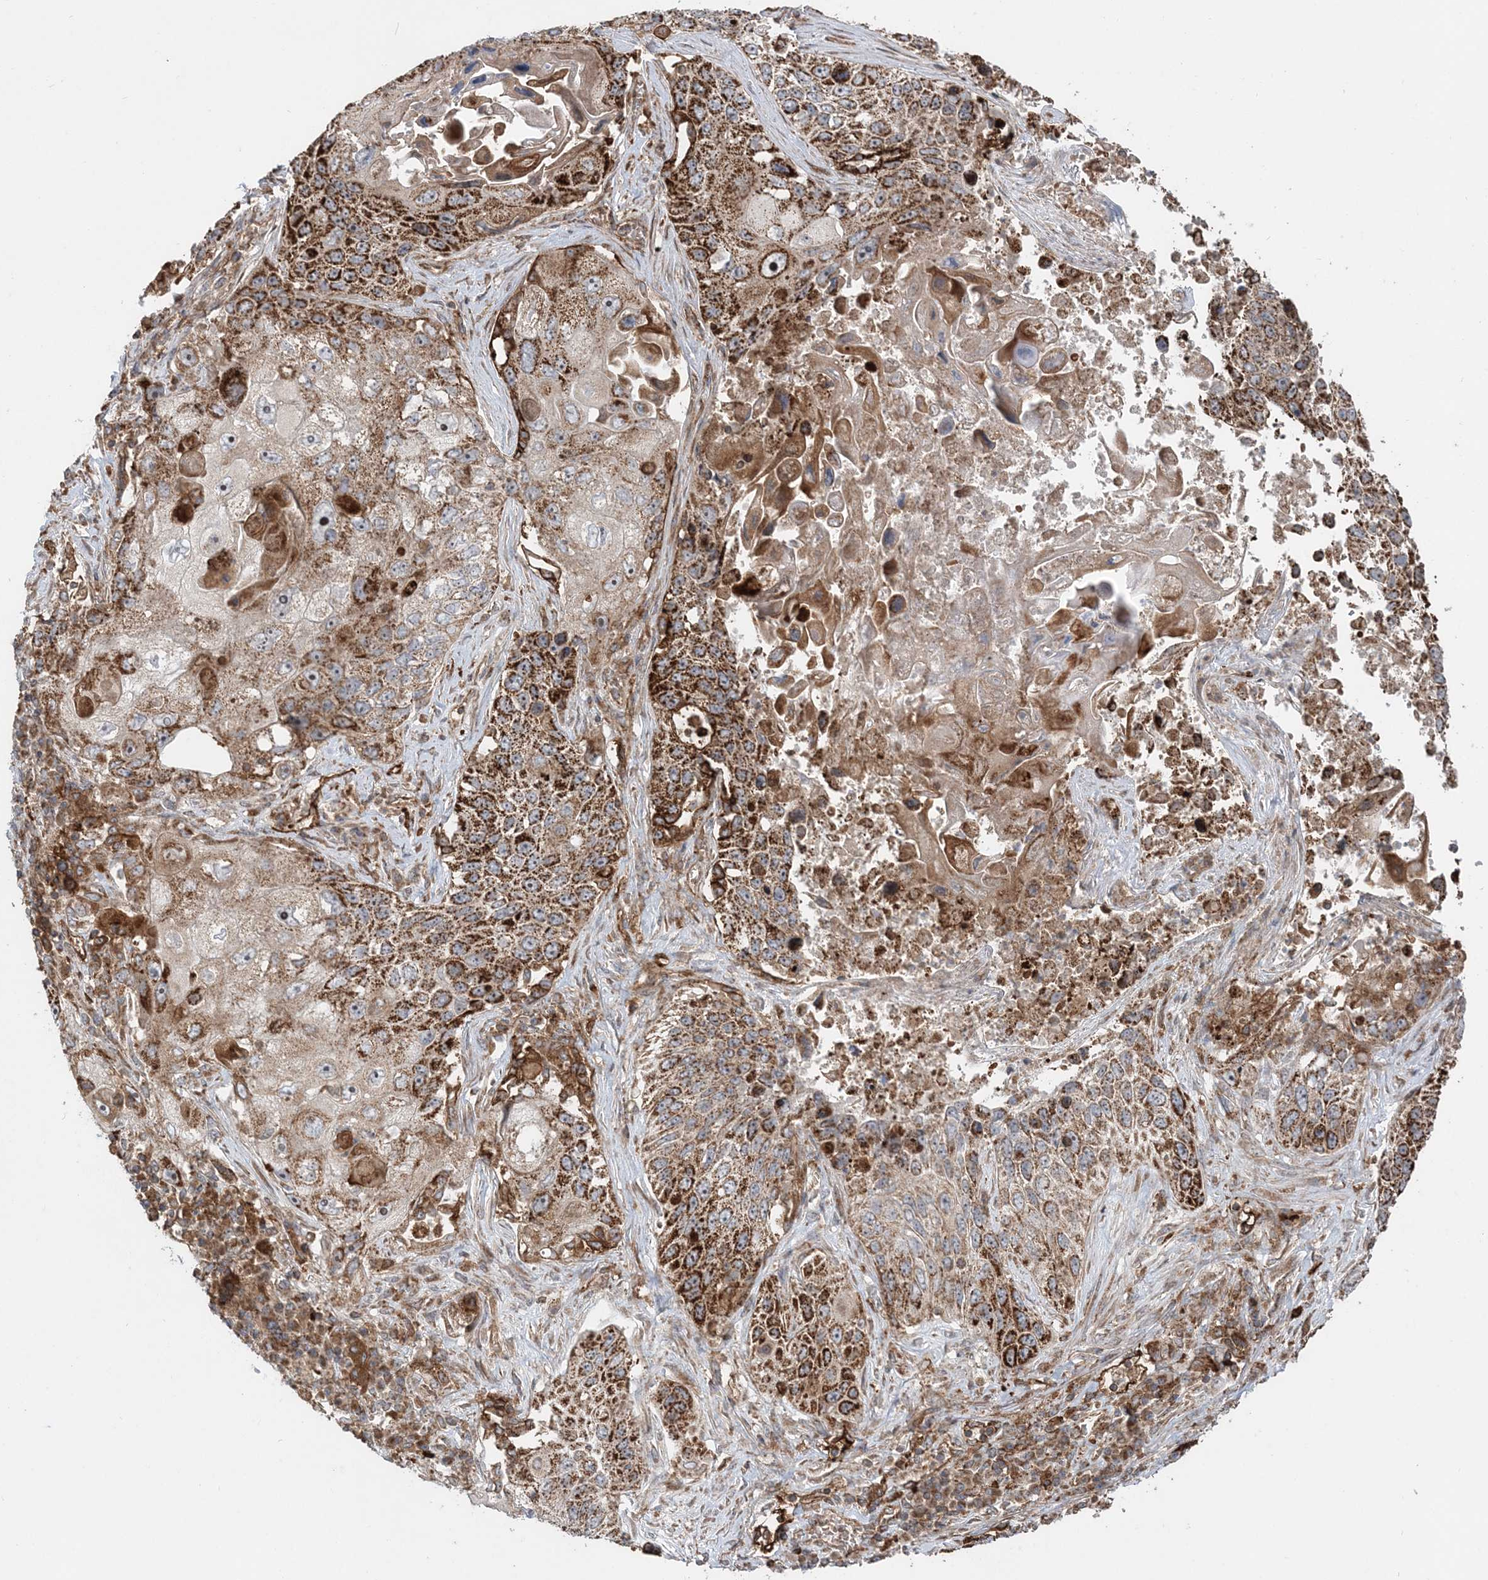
{"staining": {"intensity": "strong", "quantity": ">75%", "location": "cytoplasmic/membranous"}, "tissue": "lung cancer", "cell_type": "Tumor cells", "image_type": "cancer", "snomed": [{"axis": "morphology", "description": "Squamous cell carcinoma, NOS"}, {"axis": "topography", "description": "Lung"}], "caption": "IHC image of neoplastic tissue: lung cancer stained using immunohistochemistry shows high levels of strong protein expression localized specifically in the cytoplasmic/membranous of tumor cells, appearing as a cytoplasmic/membranous brown color.", "gene": "LRPPRC", "patient": {"sex": "male", "age": 61}}